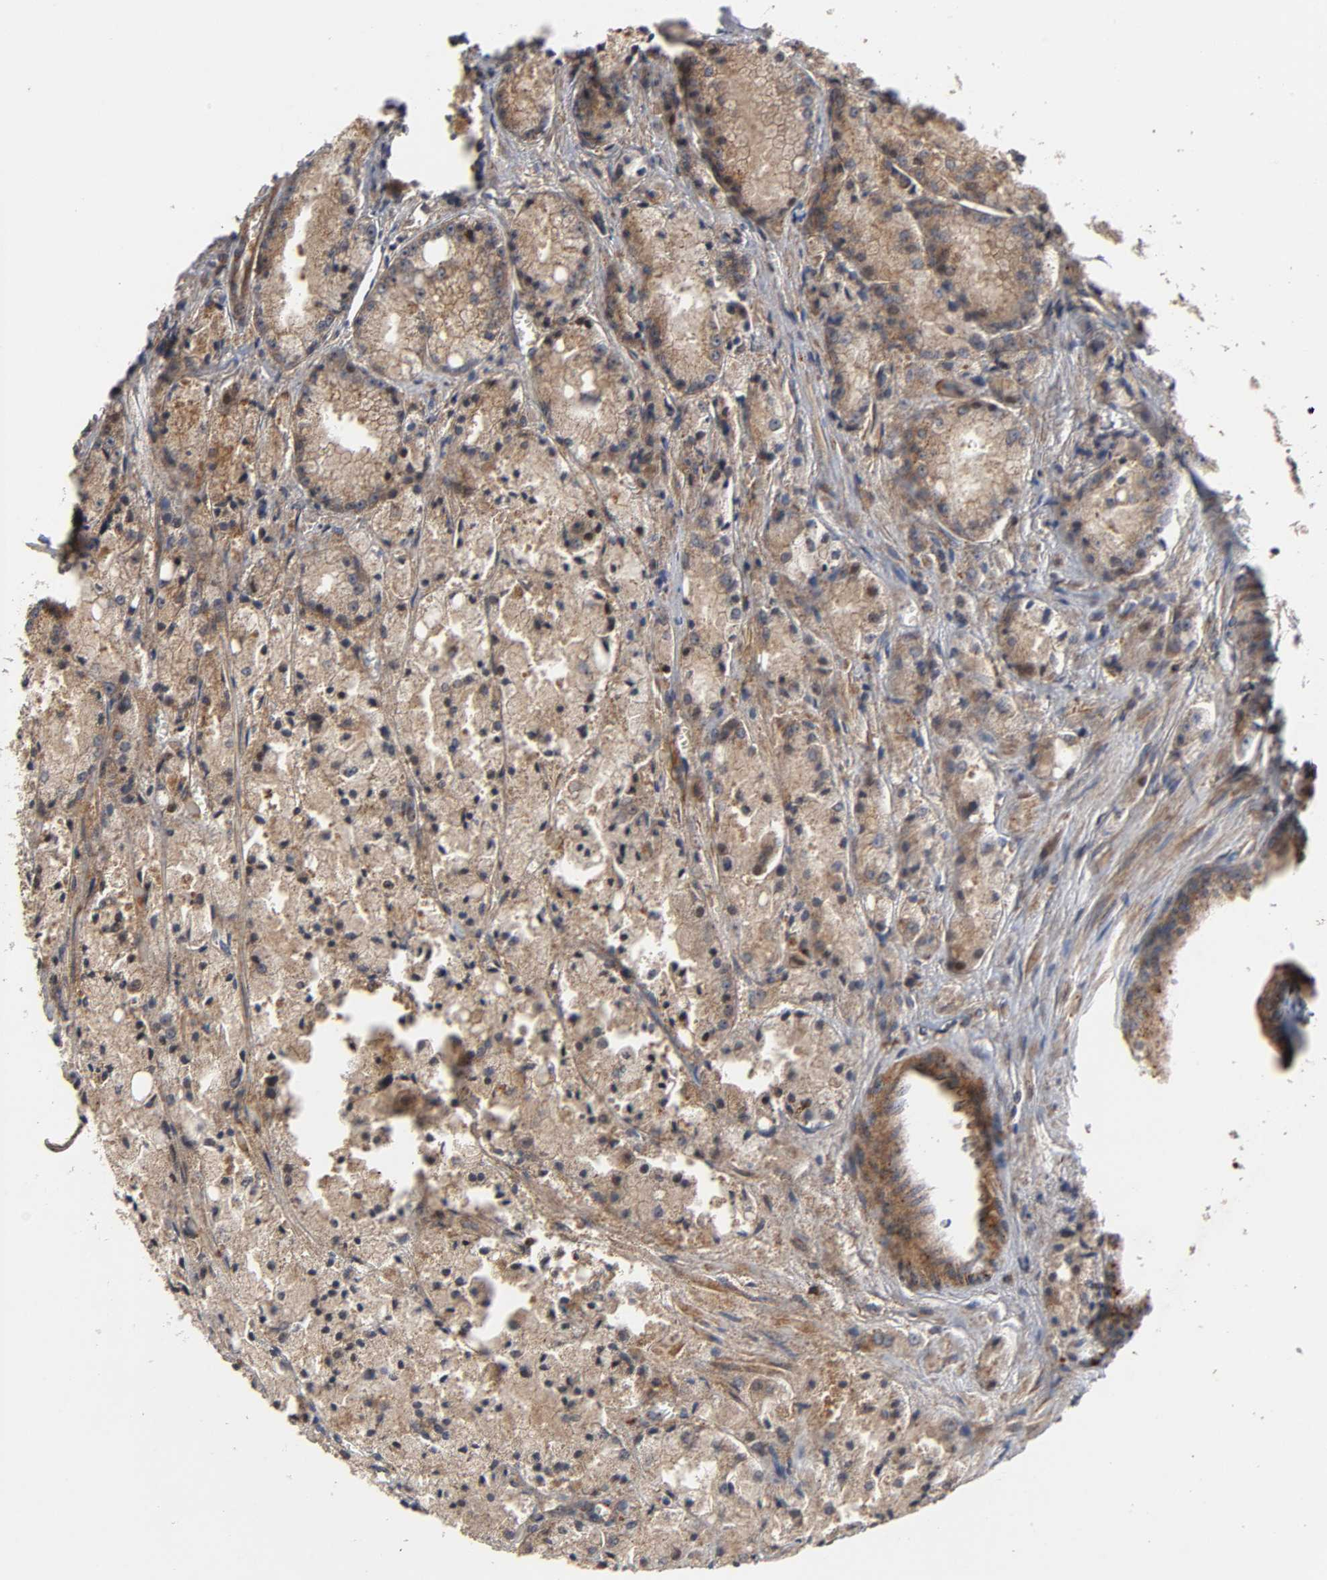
{"staining": {"intensity": "moderate", "quantity": ">75%", "location": "cytoplasmic/membranous"}, "tissue": "prostate cancer", "cell_type": "Tumor cells", "image_type": "cancer", "snomed": [{"axis": "morphology", "description": "Adenocarcinoma, Low grade"}, {"axis": "topography", "description": "Prostate"}], "caption": "An immunohistochemistry (IHC) micrograph of neoplastic tissue is shown. Protein staining in brown highlights moderate cytoplasmic/membranous positivity in prostate cancer within tumor cells. Nuclei are stained in blue.", "gene": "IKBKB", "patient": {"sex": "male", "age": 64}}